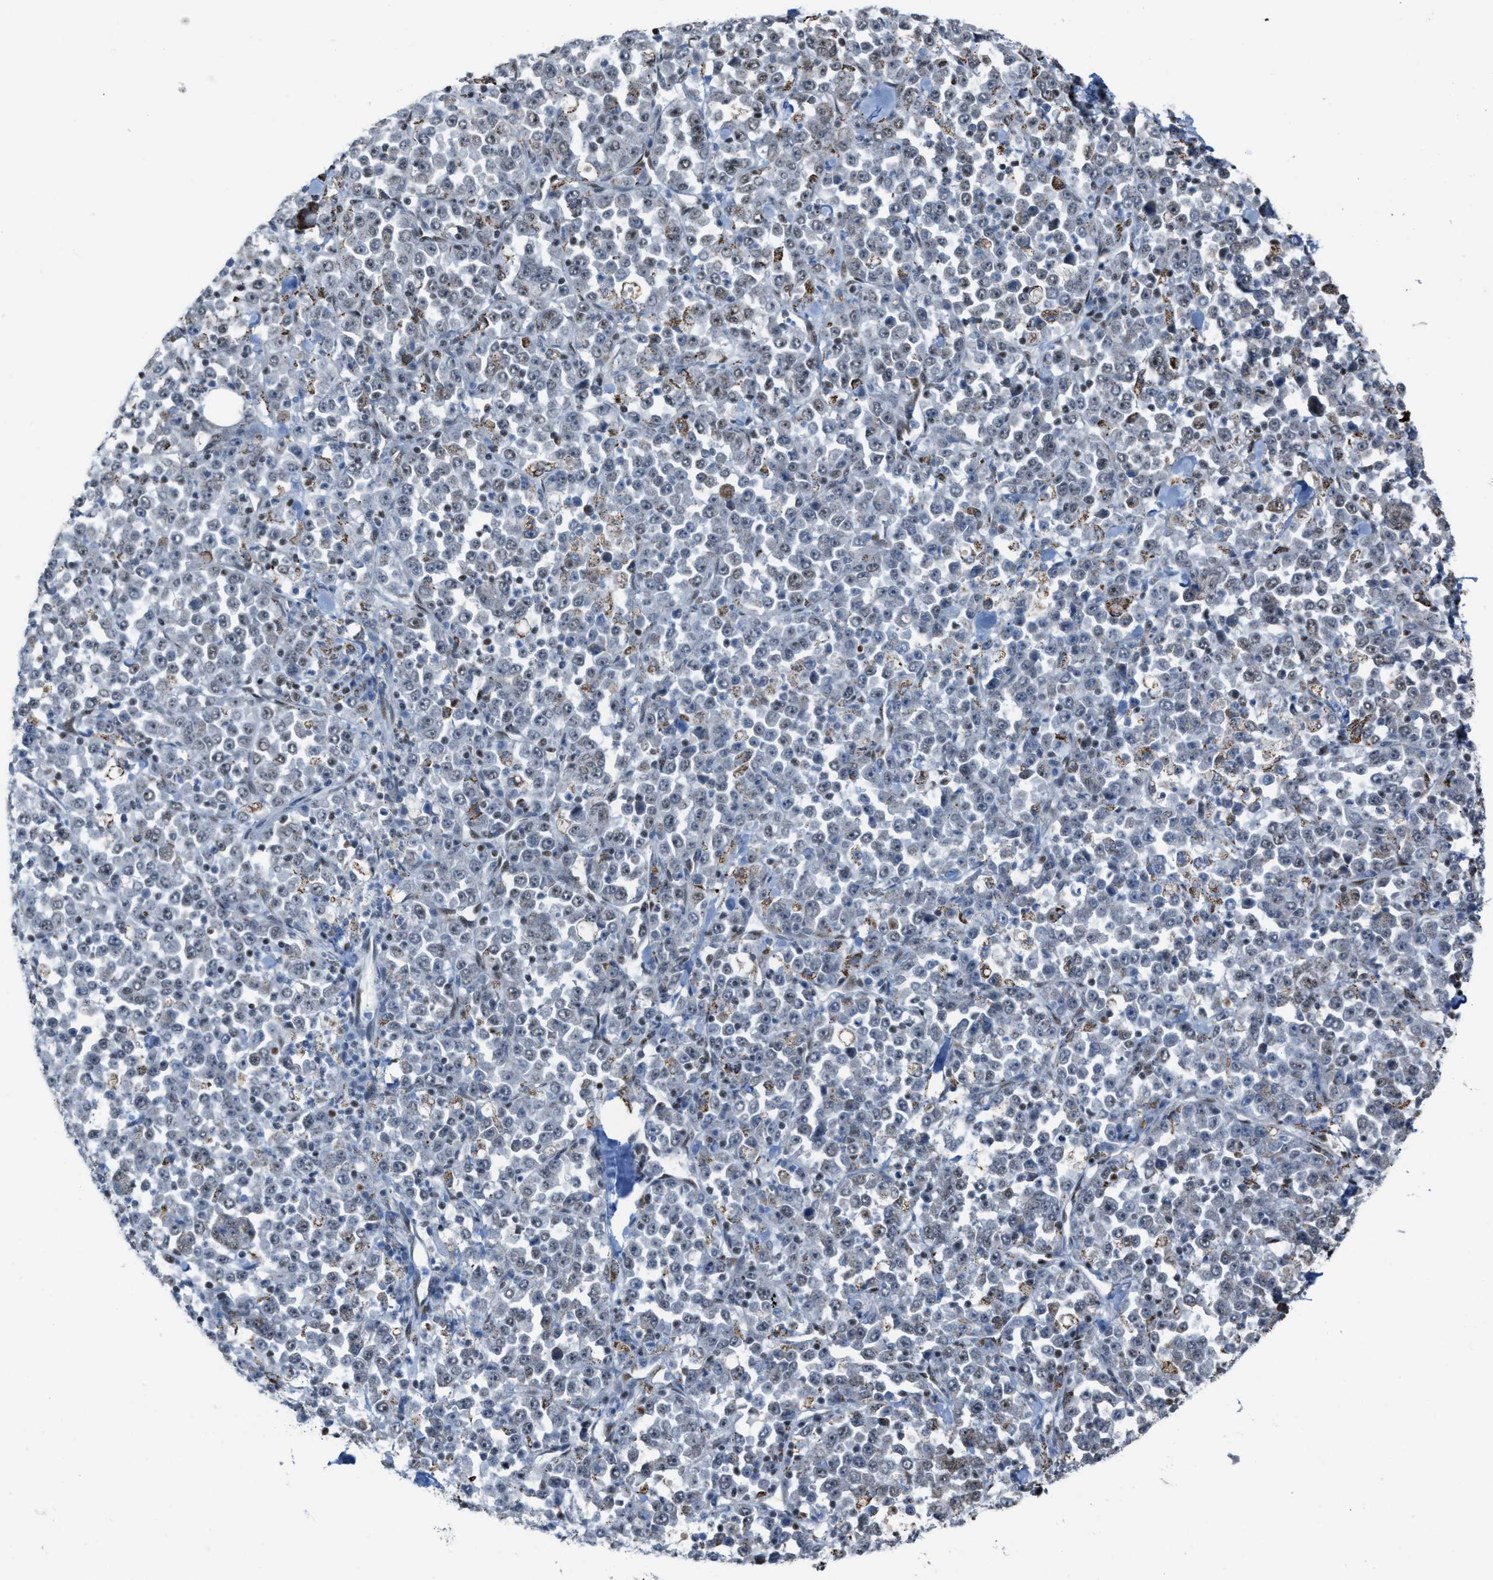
{"staining": {"intensity": "moderate", "quantity": "<25%", "location": "nuclear"}, "tissue": "stomach cancer", "cell_type": "Tumor cells", "image_type": "cancer", "snomed": [{"axis": "morphology", "description": "Normal tissue, NOS"}, {"axis": "morphology", "description": "Adenocarcinoma, NOS"}, {"axis": "topography", "description": "Stomach, upper"}, {"axis": "topography", "description": "Stomach"}], "caption": "Adenocarcinoma (stomach) stained for a protein (brown) displays moderate nuclear positive staining in approximately <25% of tumor cells.", "gene": "SLFN5", "patient": {"sex": "male", "age": 59}}